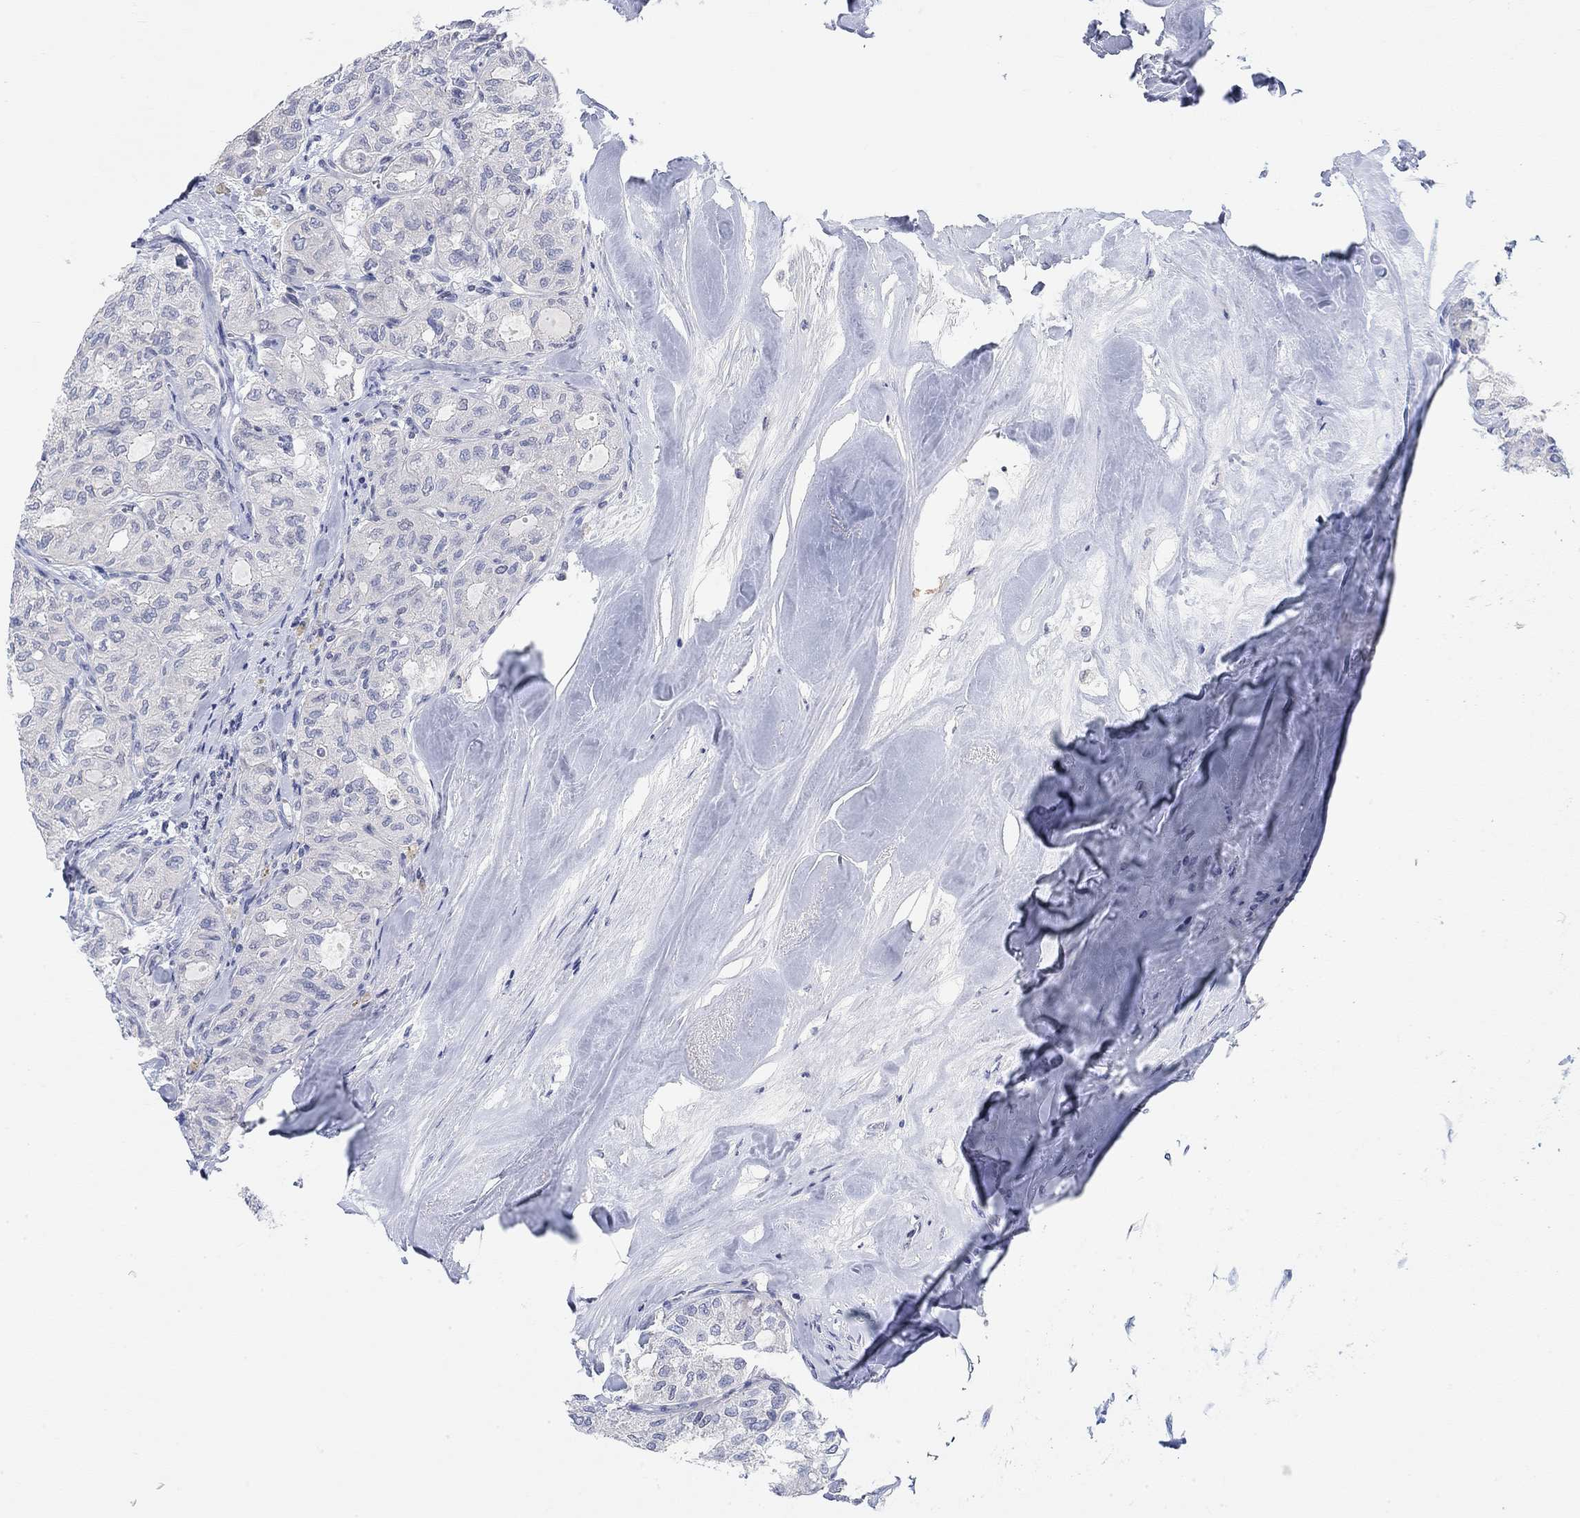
{"staining": {"intensity": "negative", "quantity": "none", "location": "none"}, "tissue": "thyroid cancer", "cell_type": "Tumor cells", "image_type": "cancer", "snomed": [{"axis": "morphology", "description": "Follicular adenoma carcinoma, NOS"}, {"axis": "topography", "description": "Thyroid gland"}], "caption": "Follicular adenoma carcinoma (thyroid) was stained to show a protein in brown. There is no significant positivity in tumor cells.", "gene": "ATP6V1E2", "patient": {"sex": "male", "age": 75}}